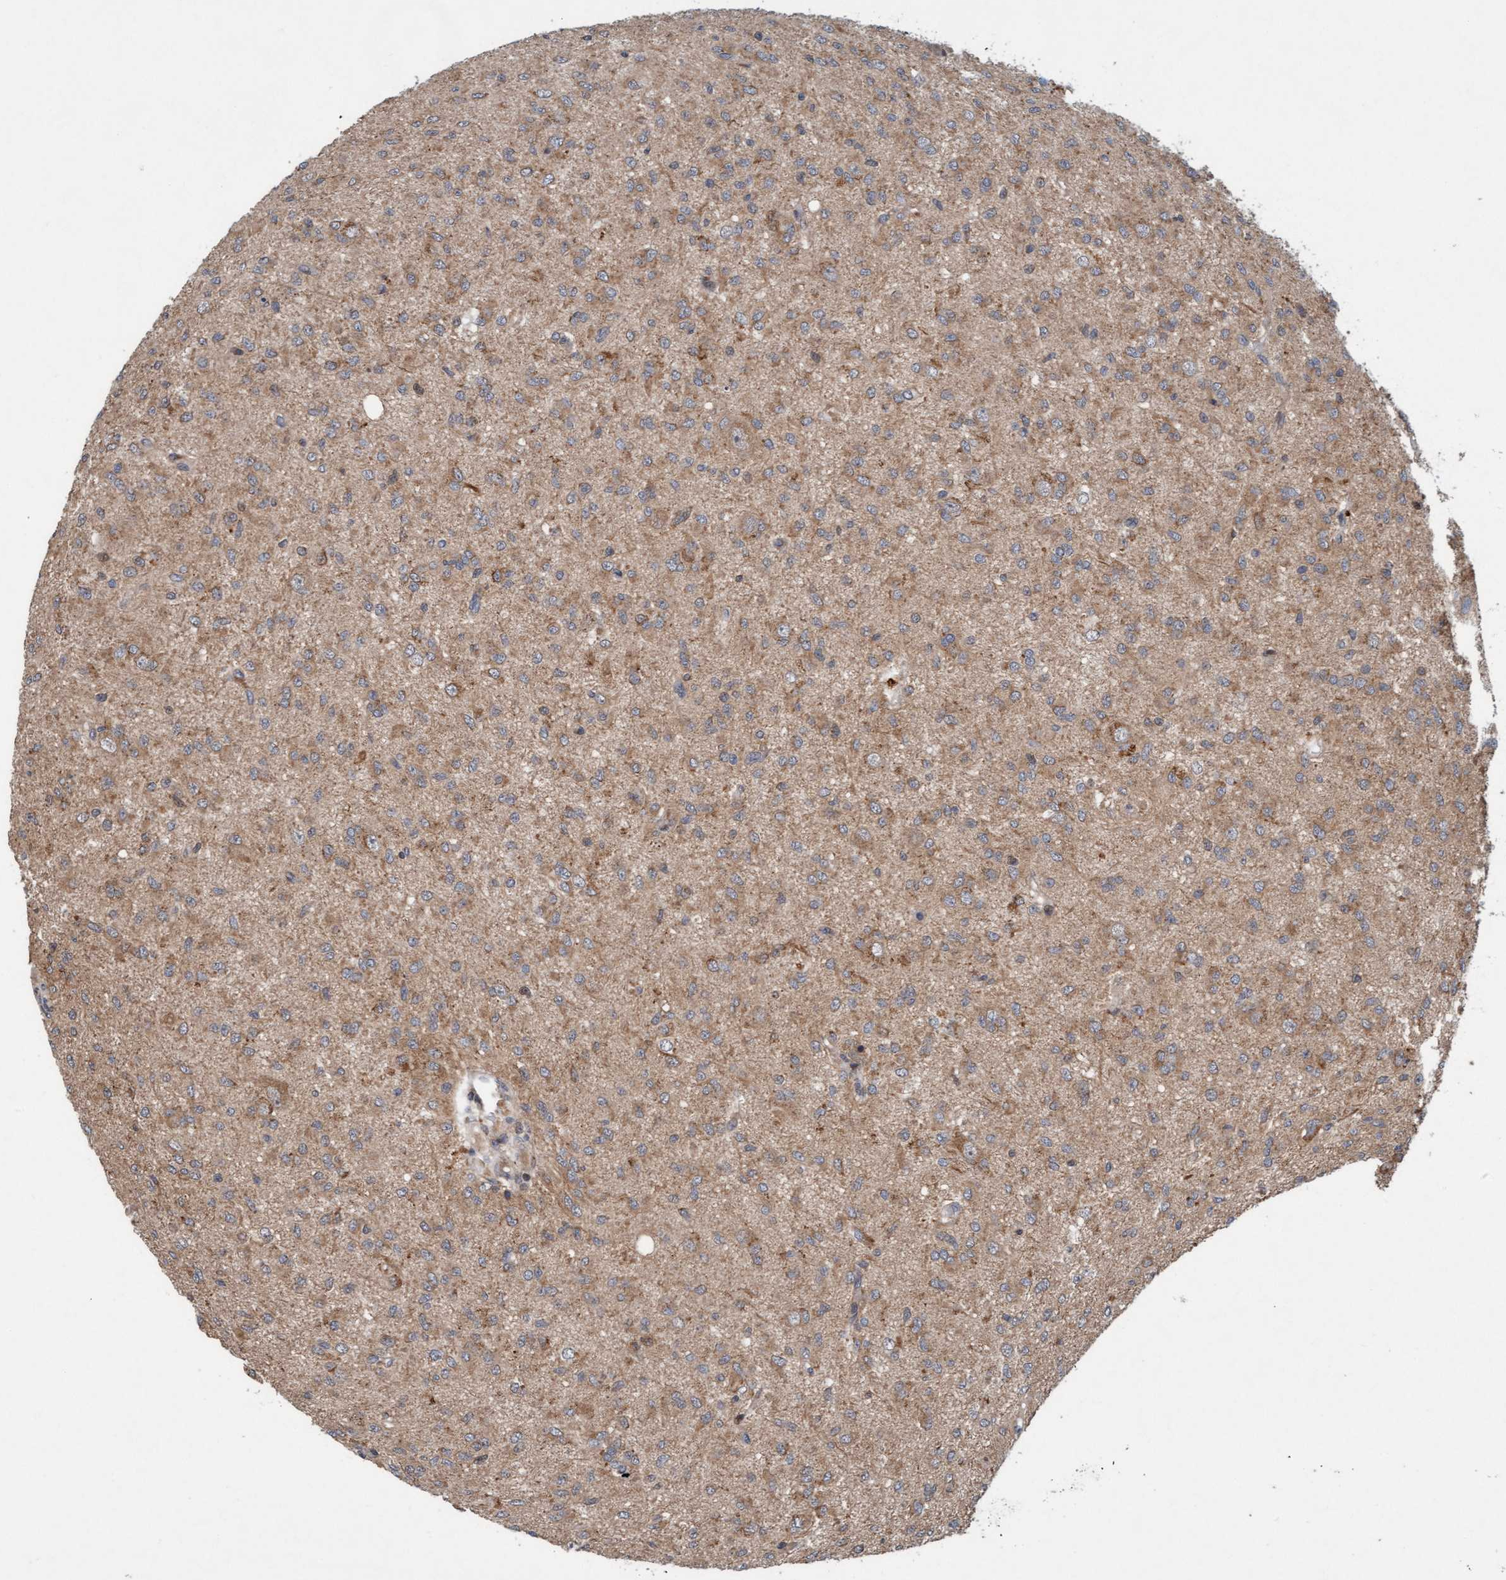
{"staining": {"intensity": "weak", "quantity": ">75%", "location": "cytoplasmic/membranous"}, "tissue": "glioma", "cell_type": "Tumor cells", "image_type": "cancer", "snomed": [{"axis": "morphology", "description": "Glioma, malignant, High grade"}, {"axis": "topography", "description": "Brain"}], "caption": "Tumor cells reveal low levels of weak cytoplasmic/membranous positivity in approximately >75% of cells in malignant glioma (high-grade).", "gene": "MLXIP", "patient": {"sex": "female", "age": 59}}